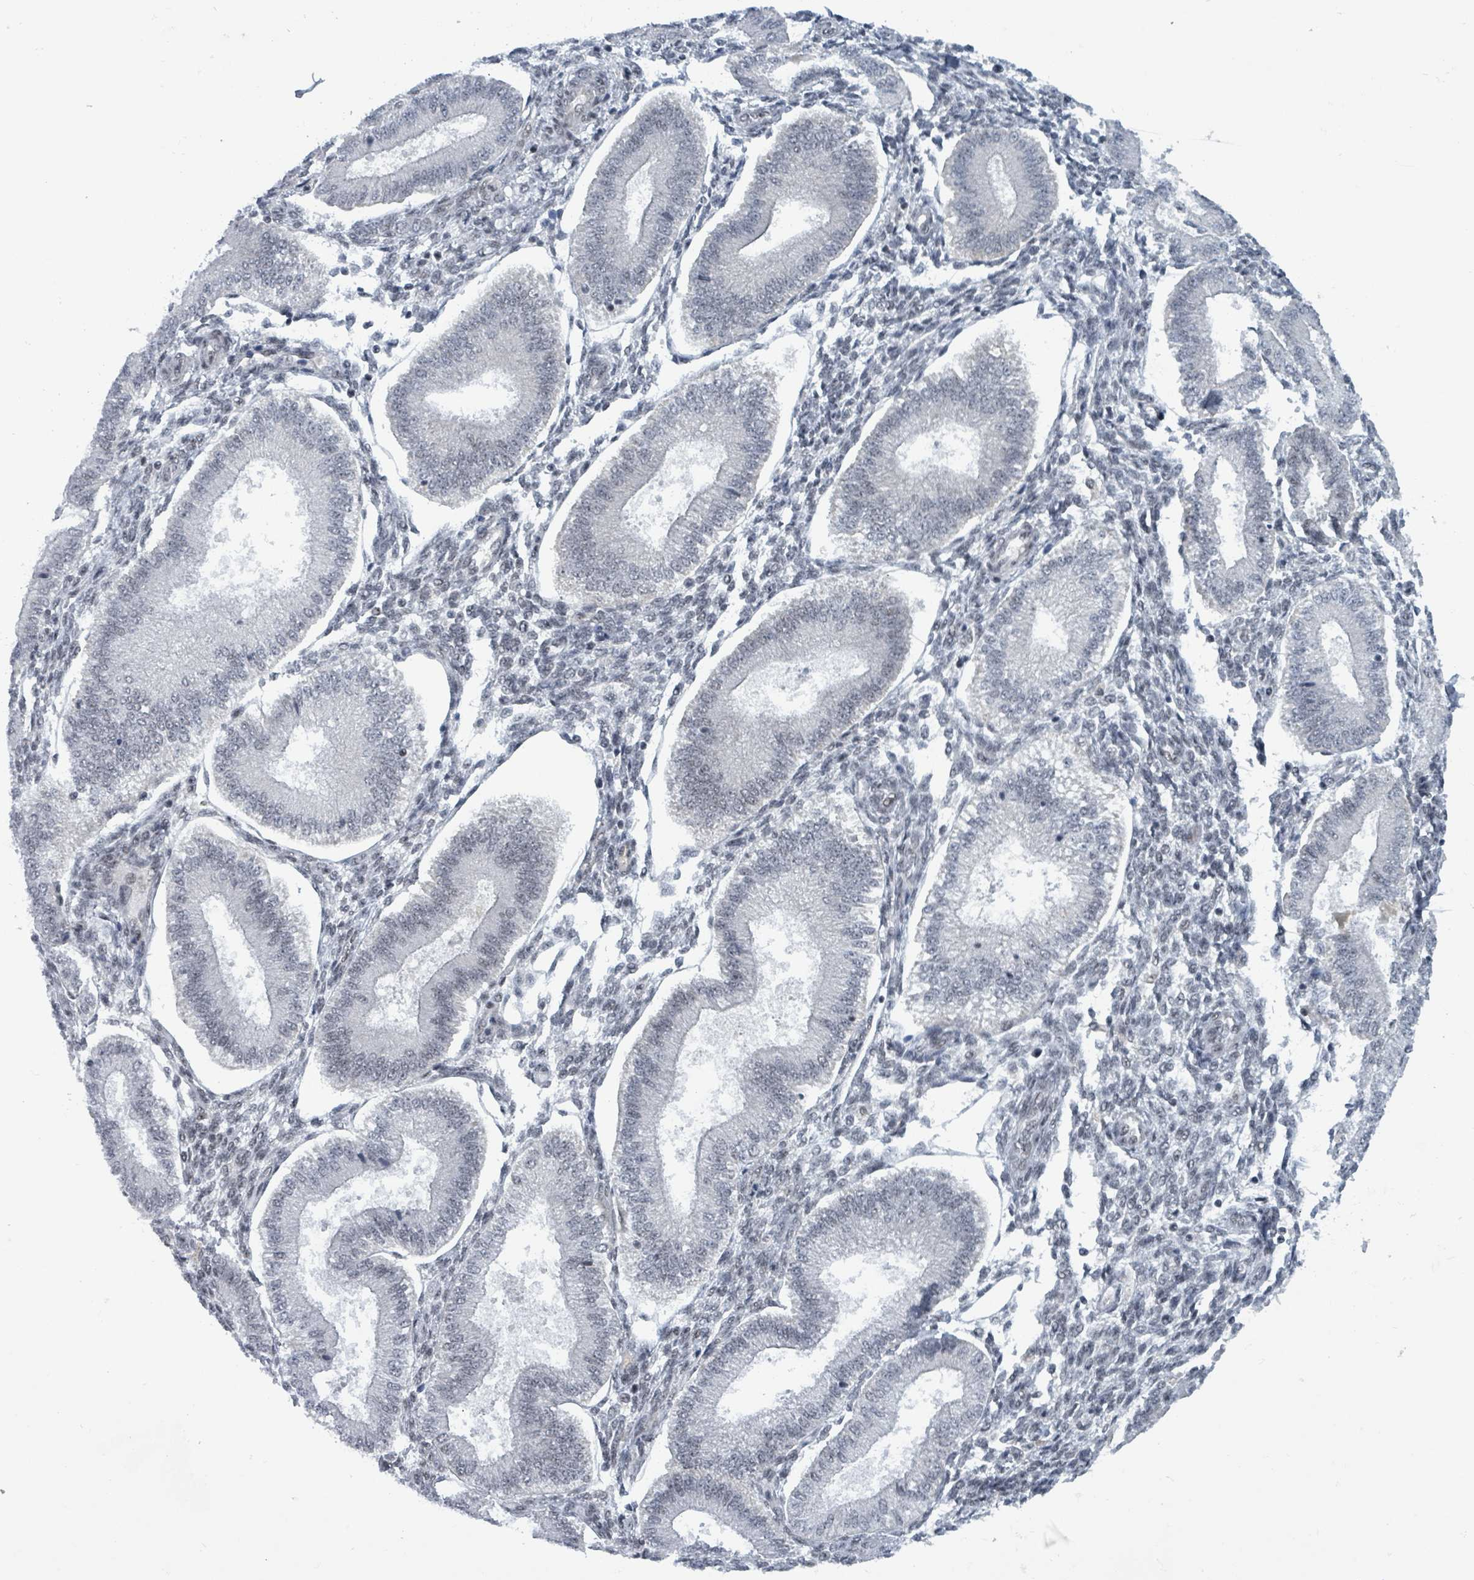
{"staining": {"intensity": "negative", "quantity": "none", "location": "none"}, "tissue": "endometrium", "cell_type": "Cells in endometrial stroma", "image_type": "normal", "snomed": [{"axis": "morphology", "description": "Normal tissue, NOS"}, {"axis": "topography", "description": "Endometrium"}], "caption": "There is no significant positivity in cells in endometrial stroma of endometrium. (DAB IHC visualized using brightfield microscopy, high magnification).", "gene": "BANP", "patient": {"sex": "female", "age": 39}}